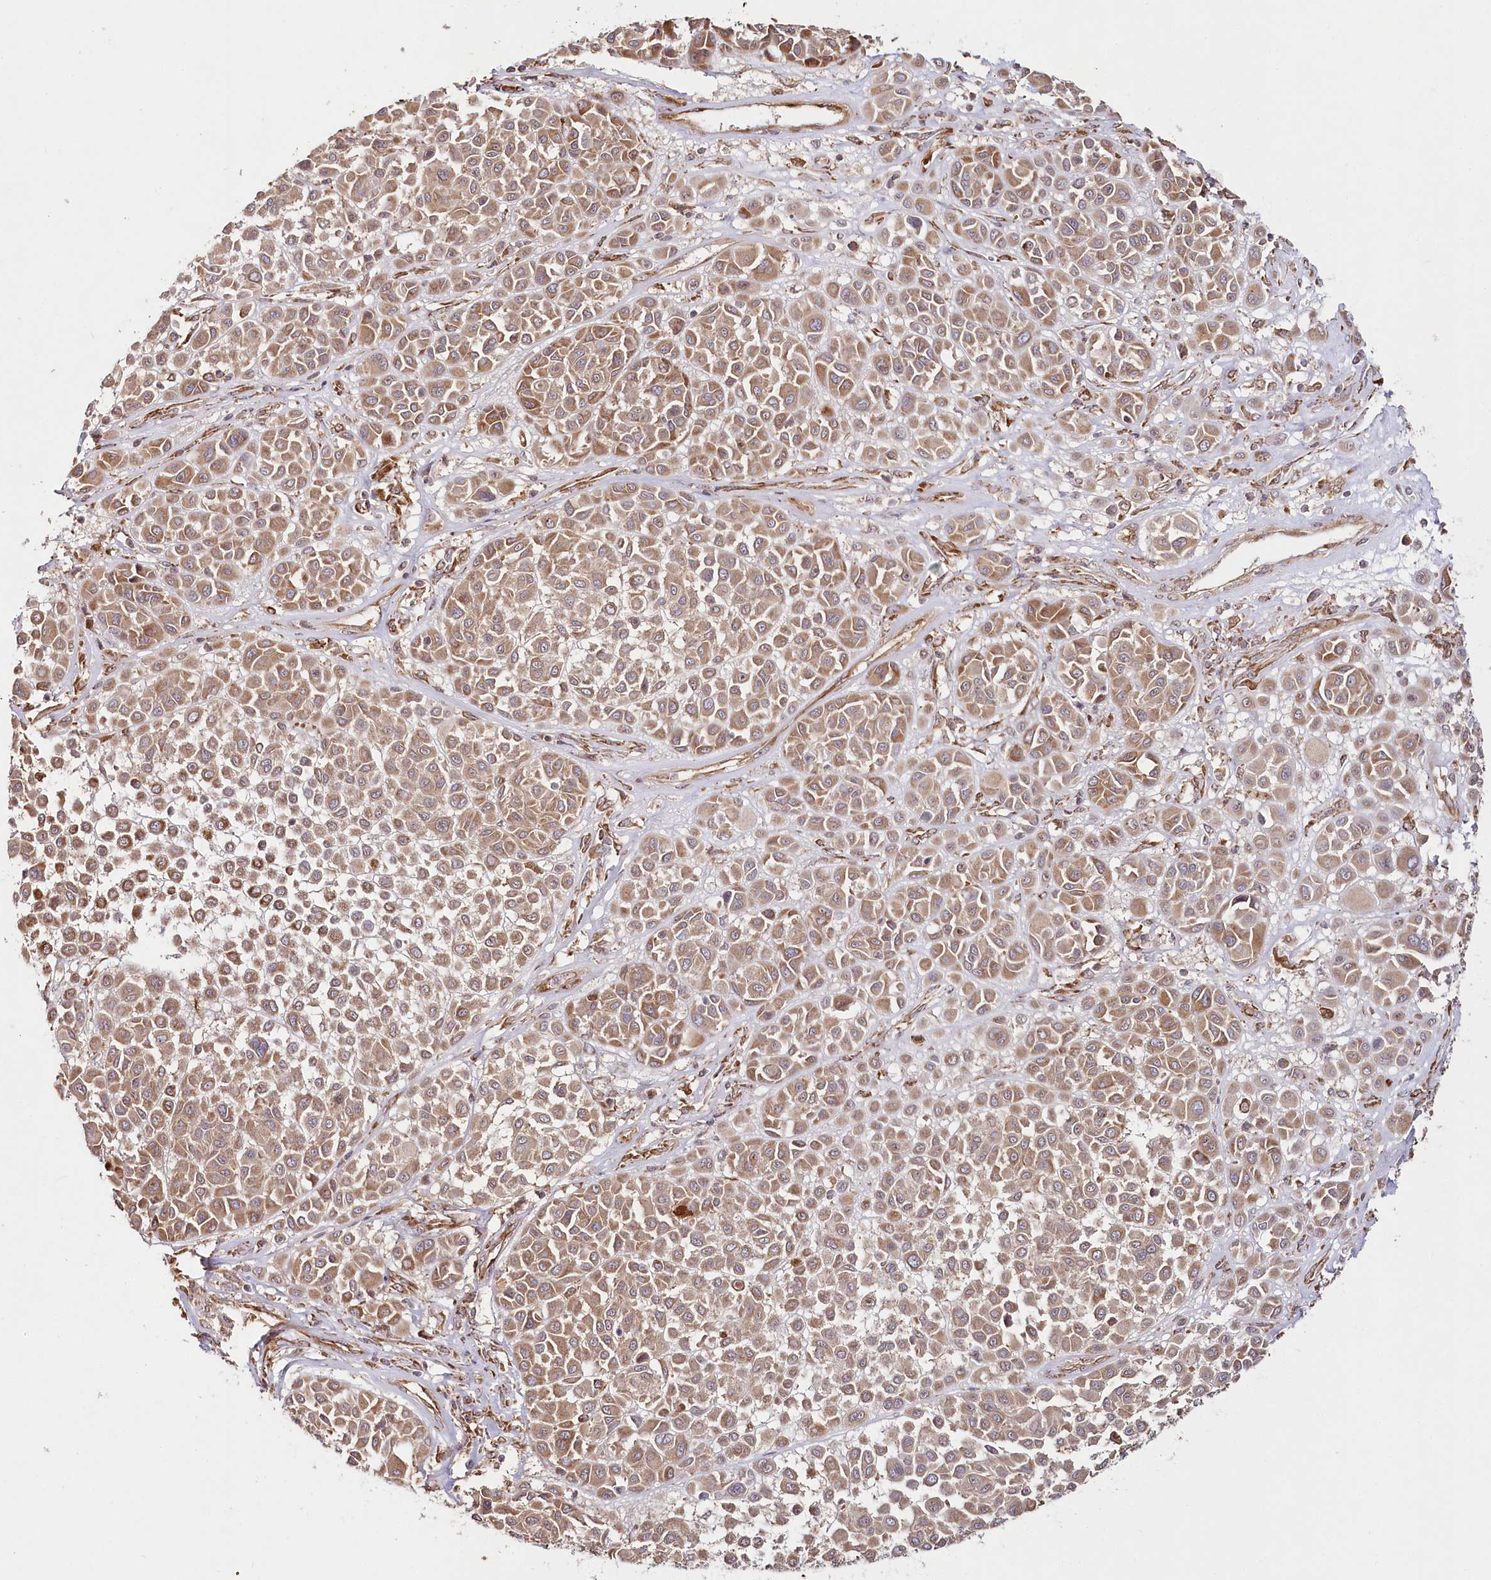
{"staining": {"intensity": "moderate", "quantity": ">75%", "location": "cytoplasmic/membranous"}, "tissue": "melanoma", "cell_type": "Tumor cells", "image_type": "cancer", "snomed": [{"axis": "morphology", "description": "Malignant melanoma, Metastatic site"}, {"axis": "topography", "description": "Soft tissue"}], "caption": "This histopathology image shows malignant melanoma (metastatic site) stained with immunohistochemistry (IHC) to label a protein in brown. The cytoplasmic/membranous of tumor cells show moderate positivity for the protein. Nuclei are counter-stained blue.", "gene": "OTUD4", "patient": {"sex": "male", "age": 41}}